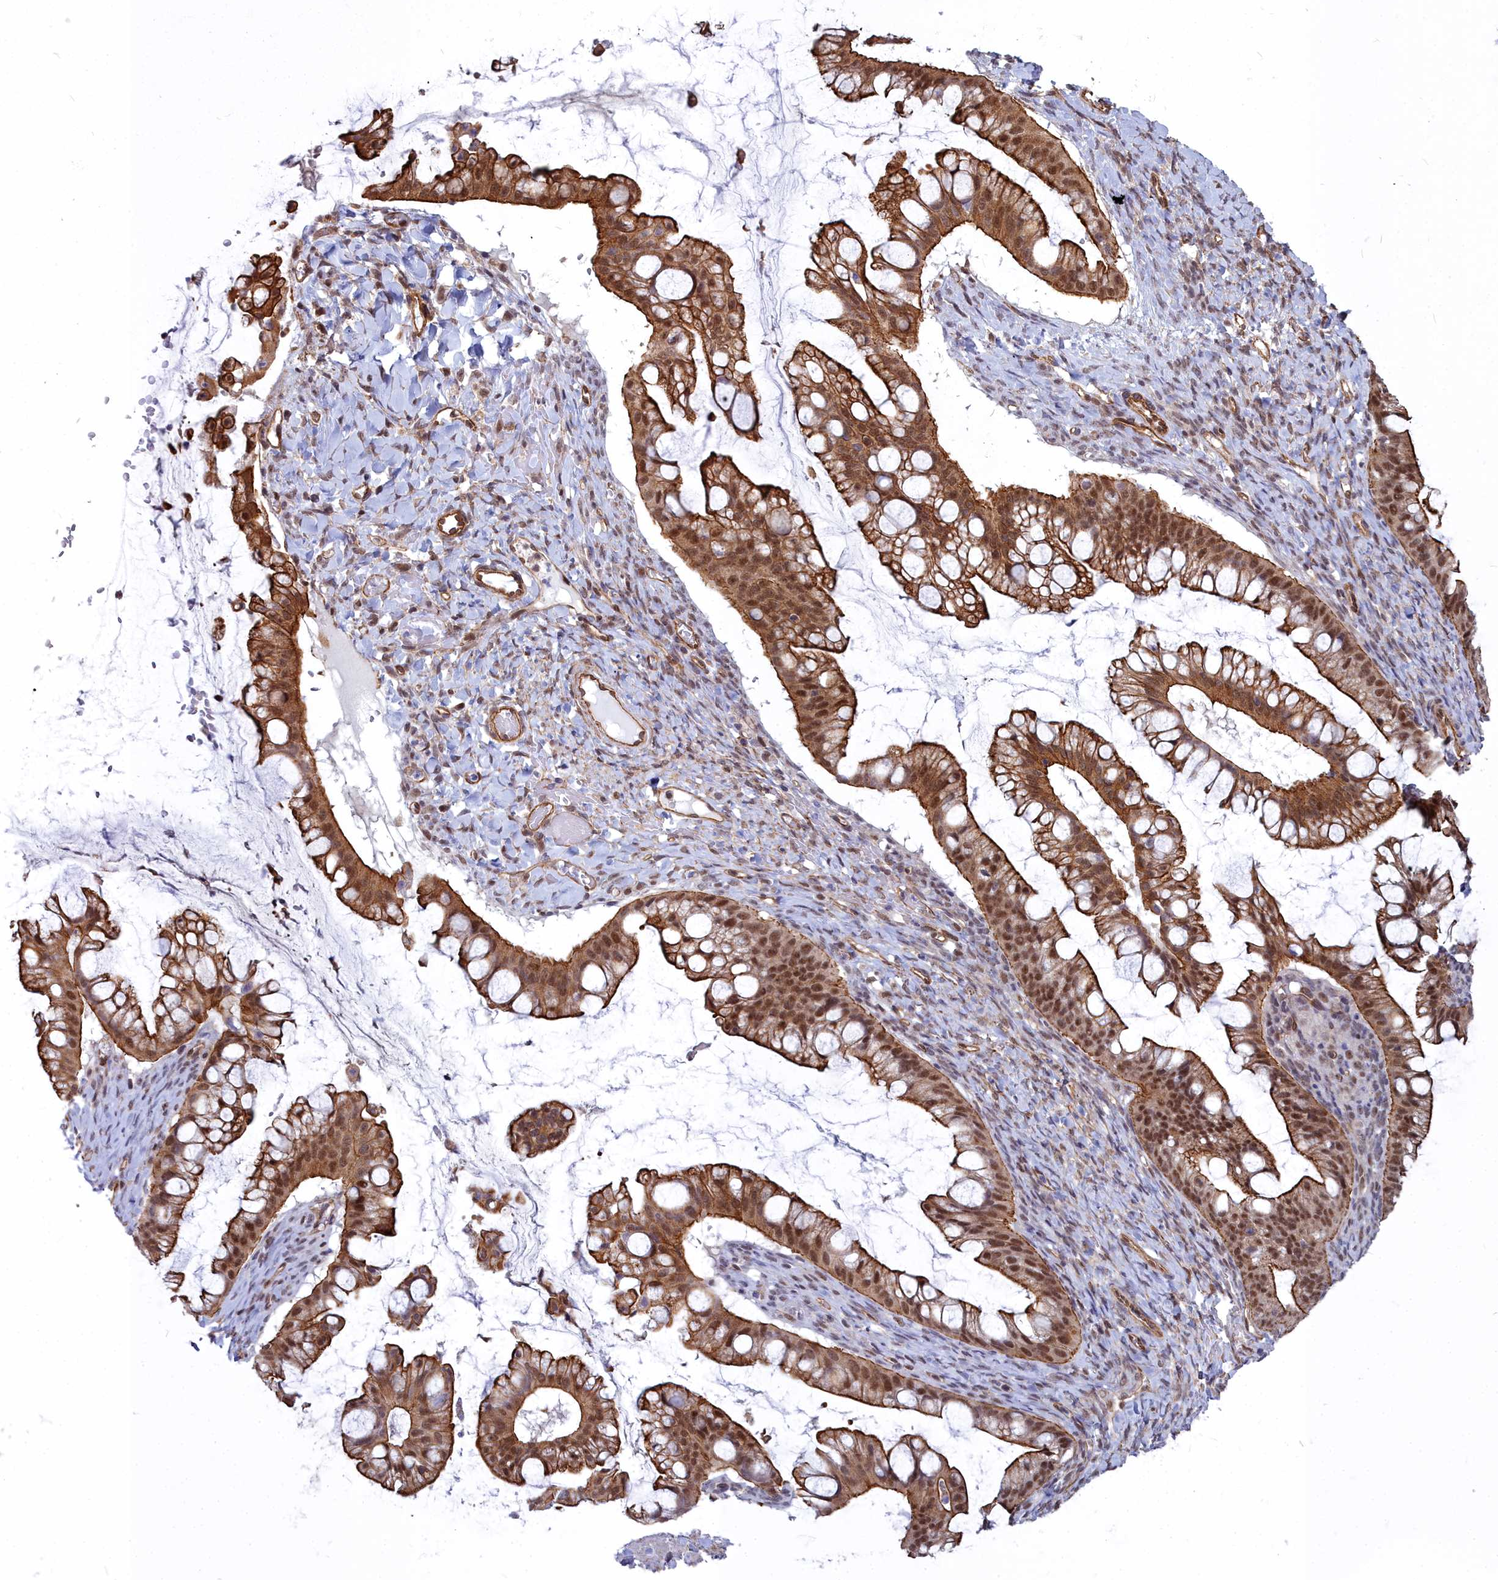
{"staining": {"intensity": "strong", "quantity": ">75%", "location": "cytoplasmic/membranous,nuclear"}, "tissue": "ovarian cancer", "cell_type": "Tumor cells", "image_type": "cancer", "snomed": [{"axis": "morphology", "description": "Cystadenocarcinoma, mucinous, NOS"}, {"axis": "topography", "description": "Ovary"}], "caption": "Immunohistochemistry (IHC) of ovarian cancer (mucinous cystadenocarcinoma) shows high levels of strong cytoplasmic/membranous and nuclear staining in about >75% of tumor cells. The staining was performed using DAB (3,3'-diaminobenzidine) to visualize the protein expression in brown, while the nuclei were stained in blue with hematoxylin (Magnification: 20x).", "gene": "YJU2", "patient": {"sex": "female", "age": 73}}